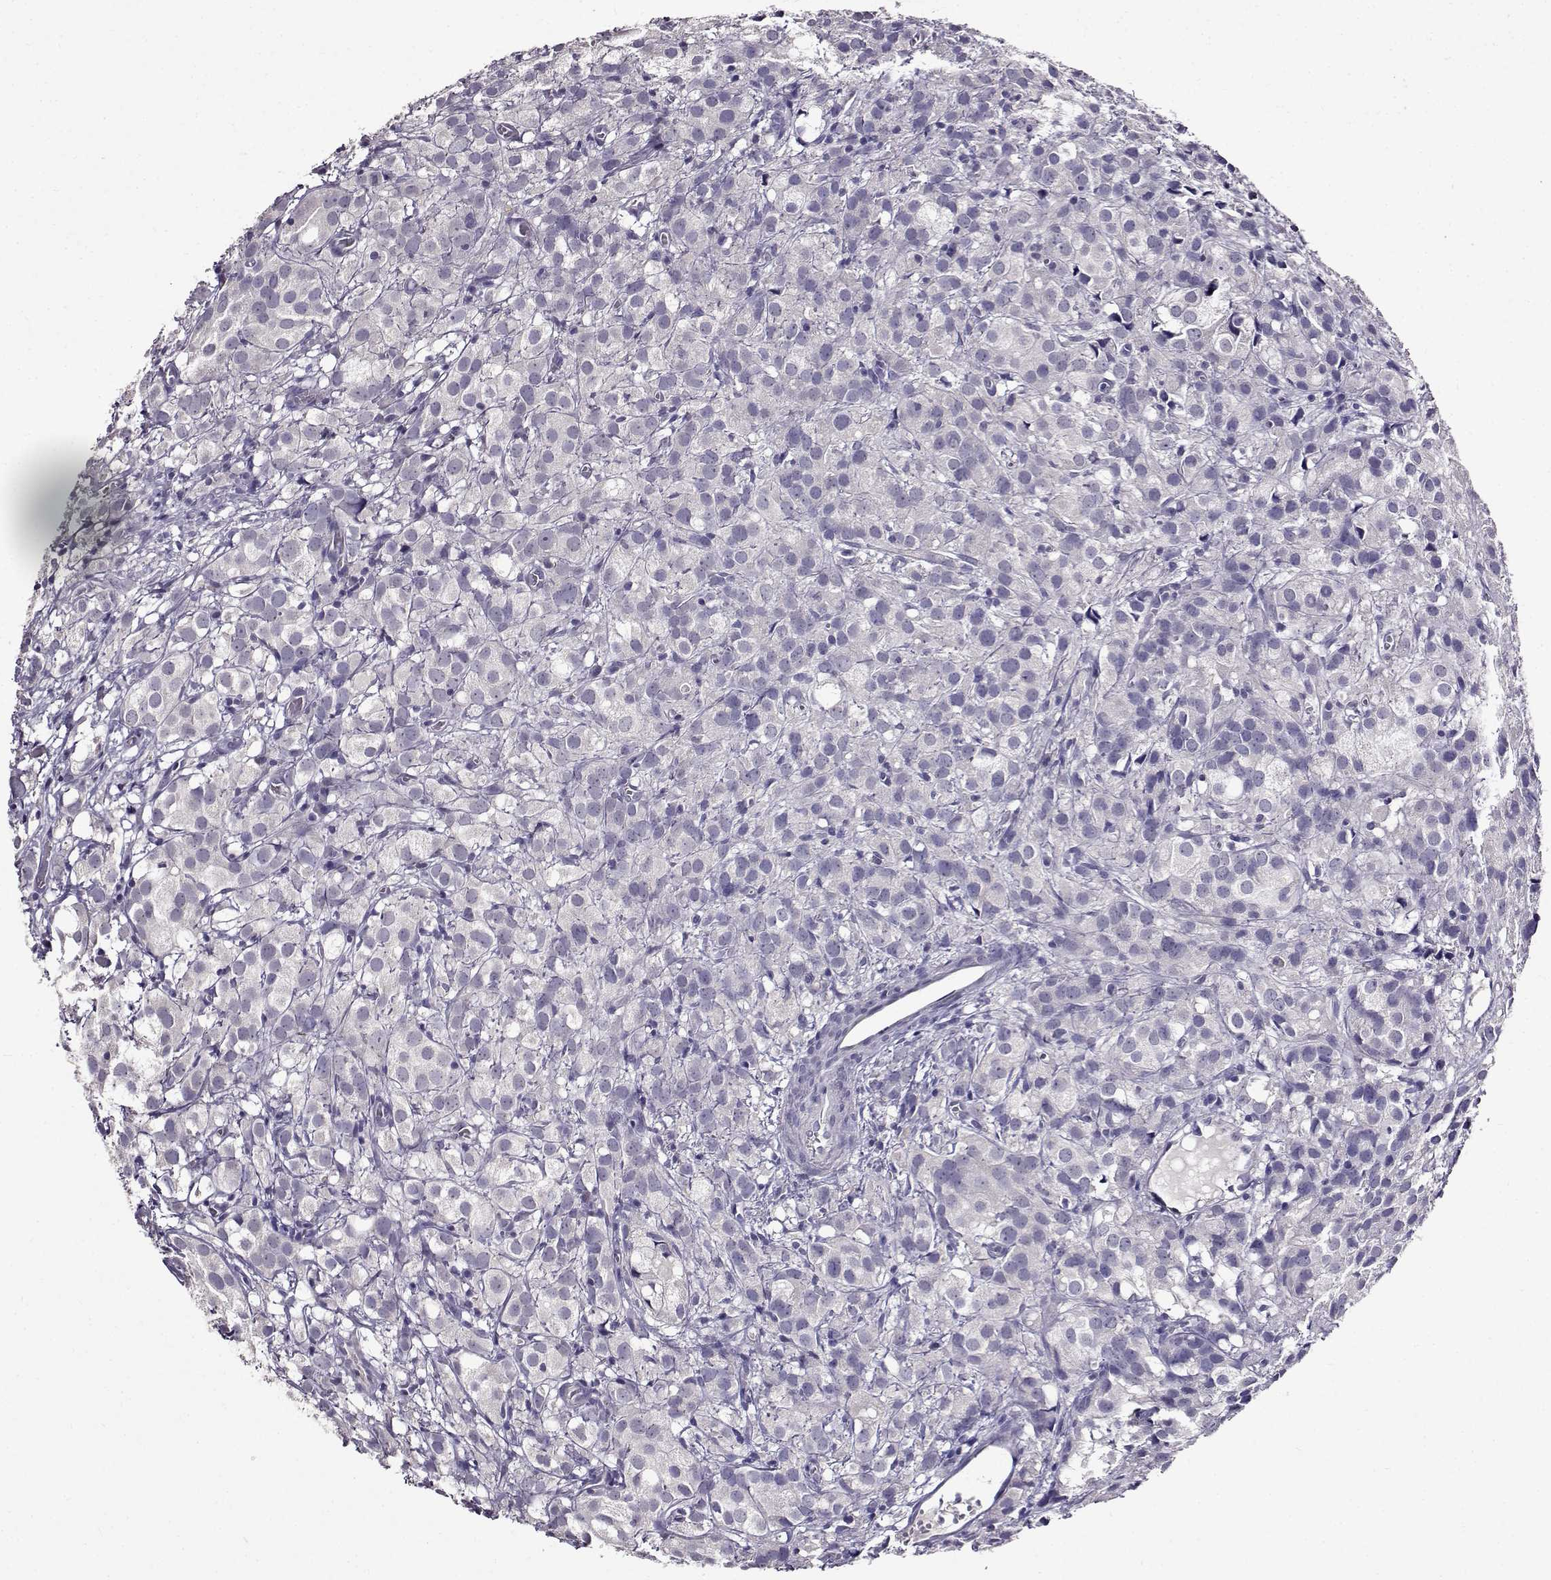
{"staining": {"intensity": "negative", "quantity": "none", "location": "none"}, "tissue": "prostate cancer", "cell_type": "Tumor cells", "image_type": "cancer", "snomed": [{"axis": "morphology", "description": "Adenocarcinoma, High grade"}, {"axis": "topography", "description": "Prostate"}], "caption": "Tumor cells are negative for brown protein staining in prostate cancer.", "gene": "PAEP", "patient": {"sex": "male", "age": 86}}